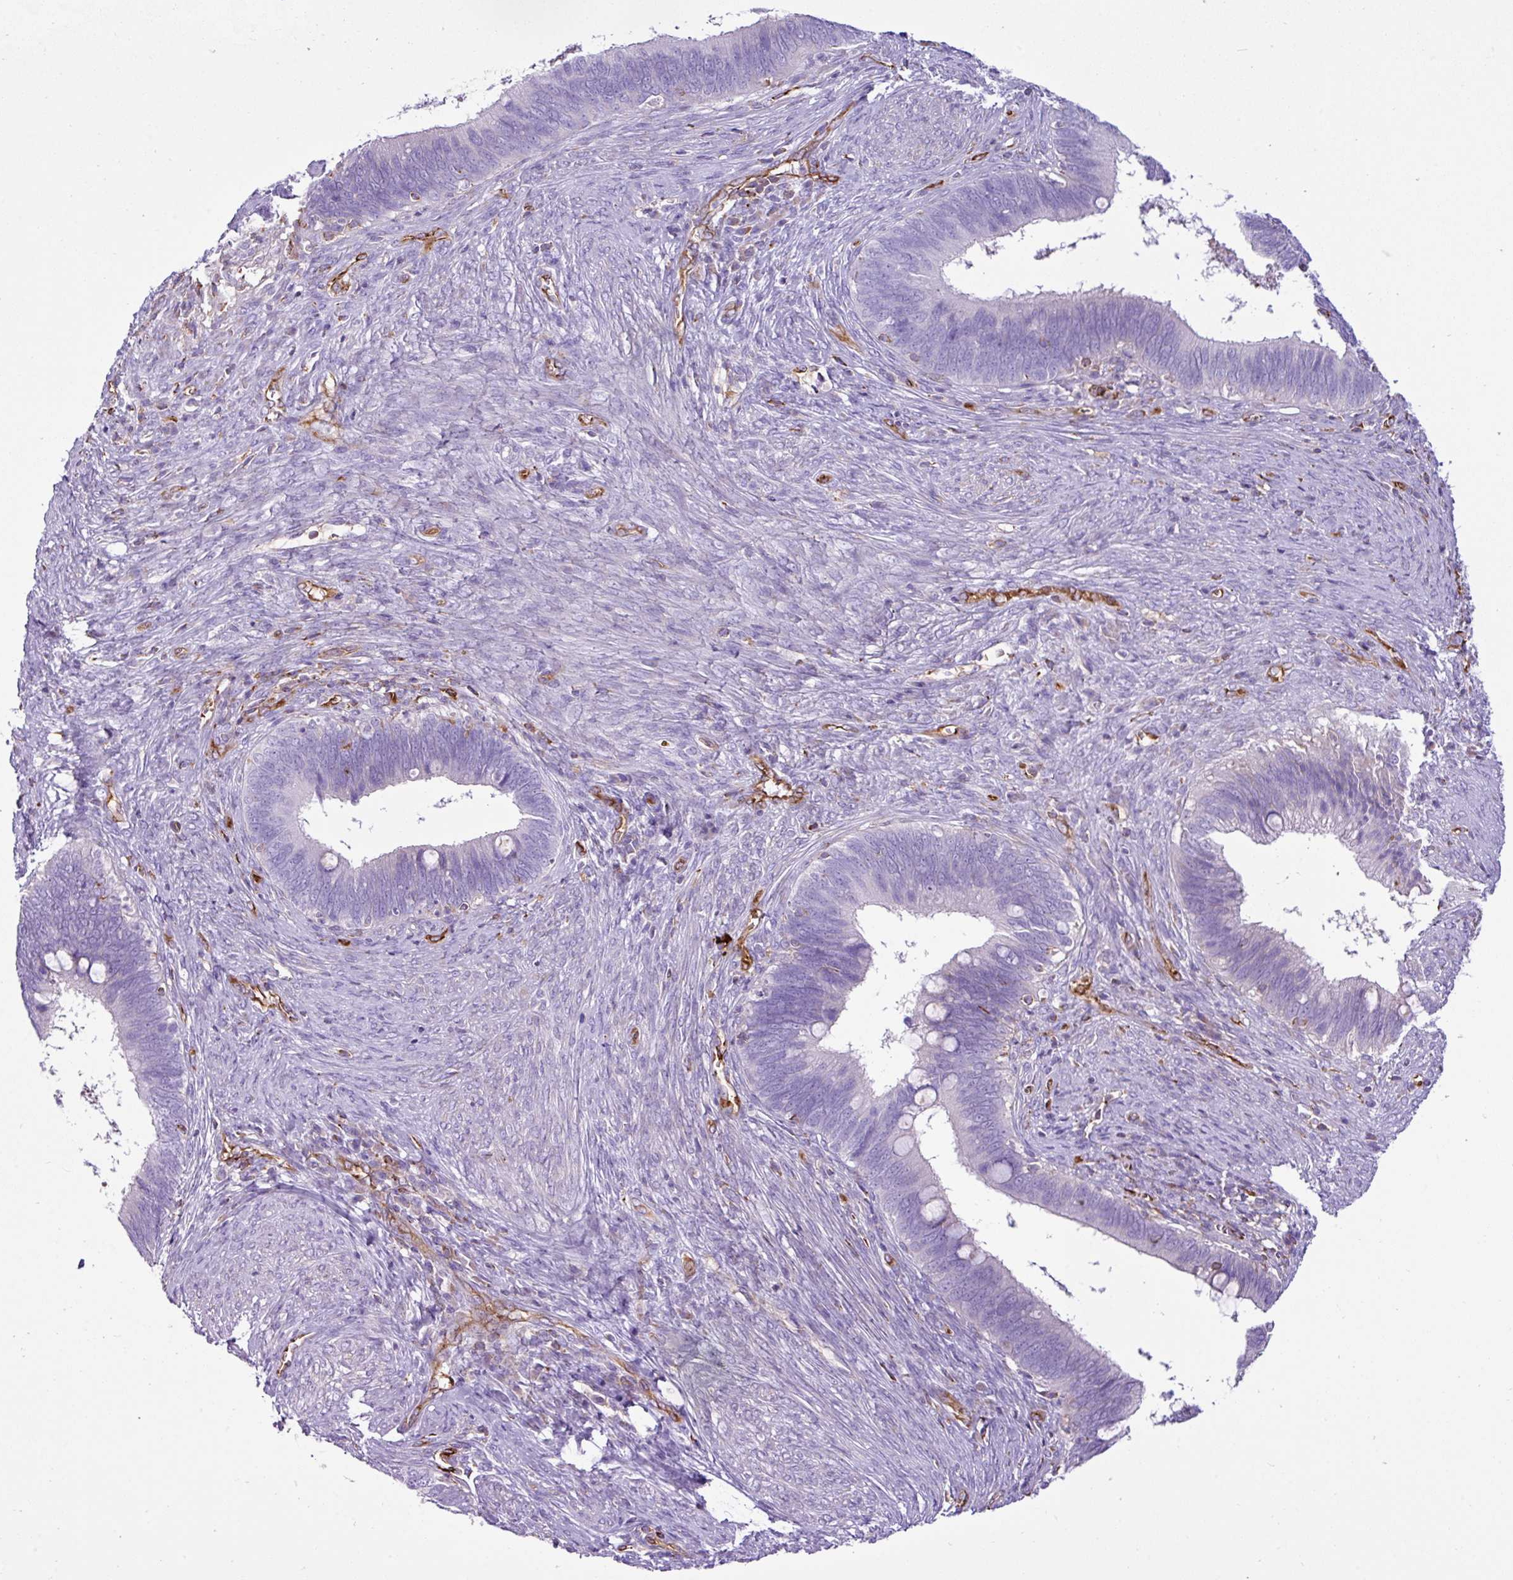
{"staining": {"intensity": "negative", "quantity": "none", "location": "none"}, "tissue": "cervical cancer", "cell_type": "Tumor cells", "image_type": "cancer", "snomed": [{"axis": "morphology", "description": "Adenocarcinoma, NOS"}, {"axis": "topography", "description": "Cervix"}], "caption": "This is an immunohistochemistry (IHC) image of human cervical cancer (adenocarcinoma). There is no positivity in tumor cells.", "gene": "EME2", "patient": {"sex": "female", "age": 42}}